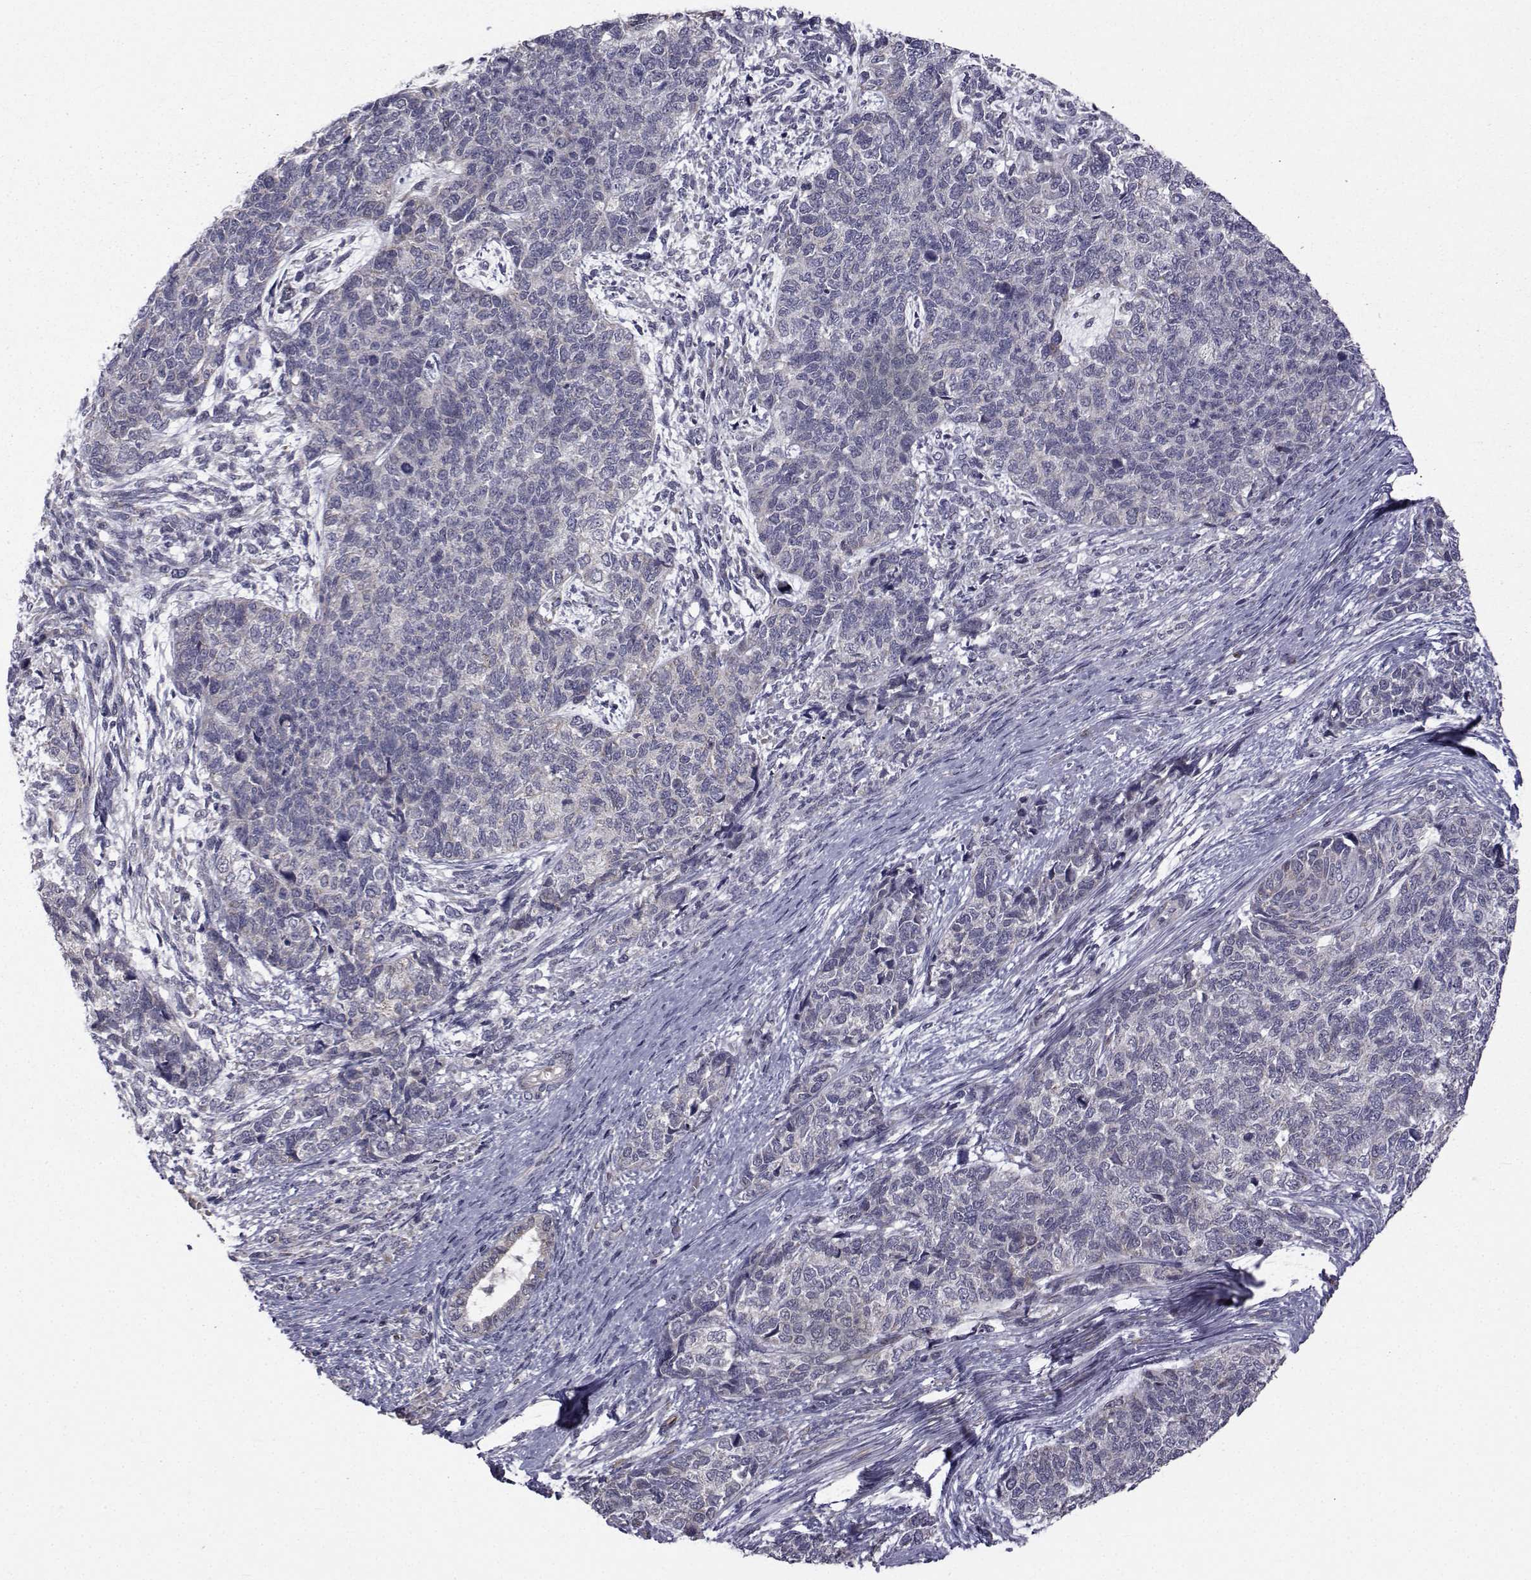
{"staining": {"intensity": "negative", "quantity": "none", "location": "none"}, "tissue": "cervical cancer", "cell_type": "Tumor cells", "image_type": "cancer", "snomed": [{"axis": "morphology", "description": "Squamous cell carcinoma, NOS"}, {"axis": "topography", "description": "Cervix"}], "caption": "Photomicrograph shows no significant protein positivity in tumor cells of cervical squamous cell carcinoma.", "gene": "FDXR", "patient": {"sex": "female", "age": 63}}